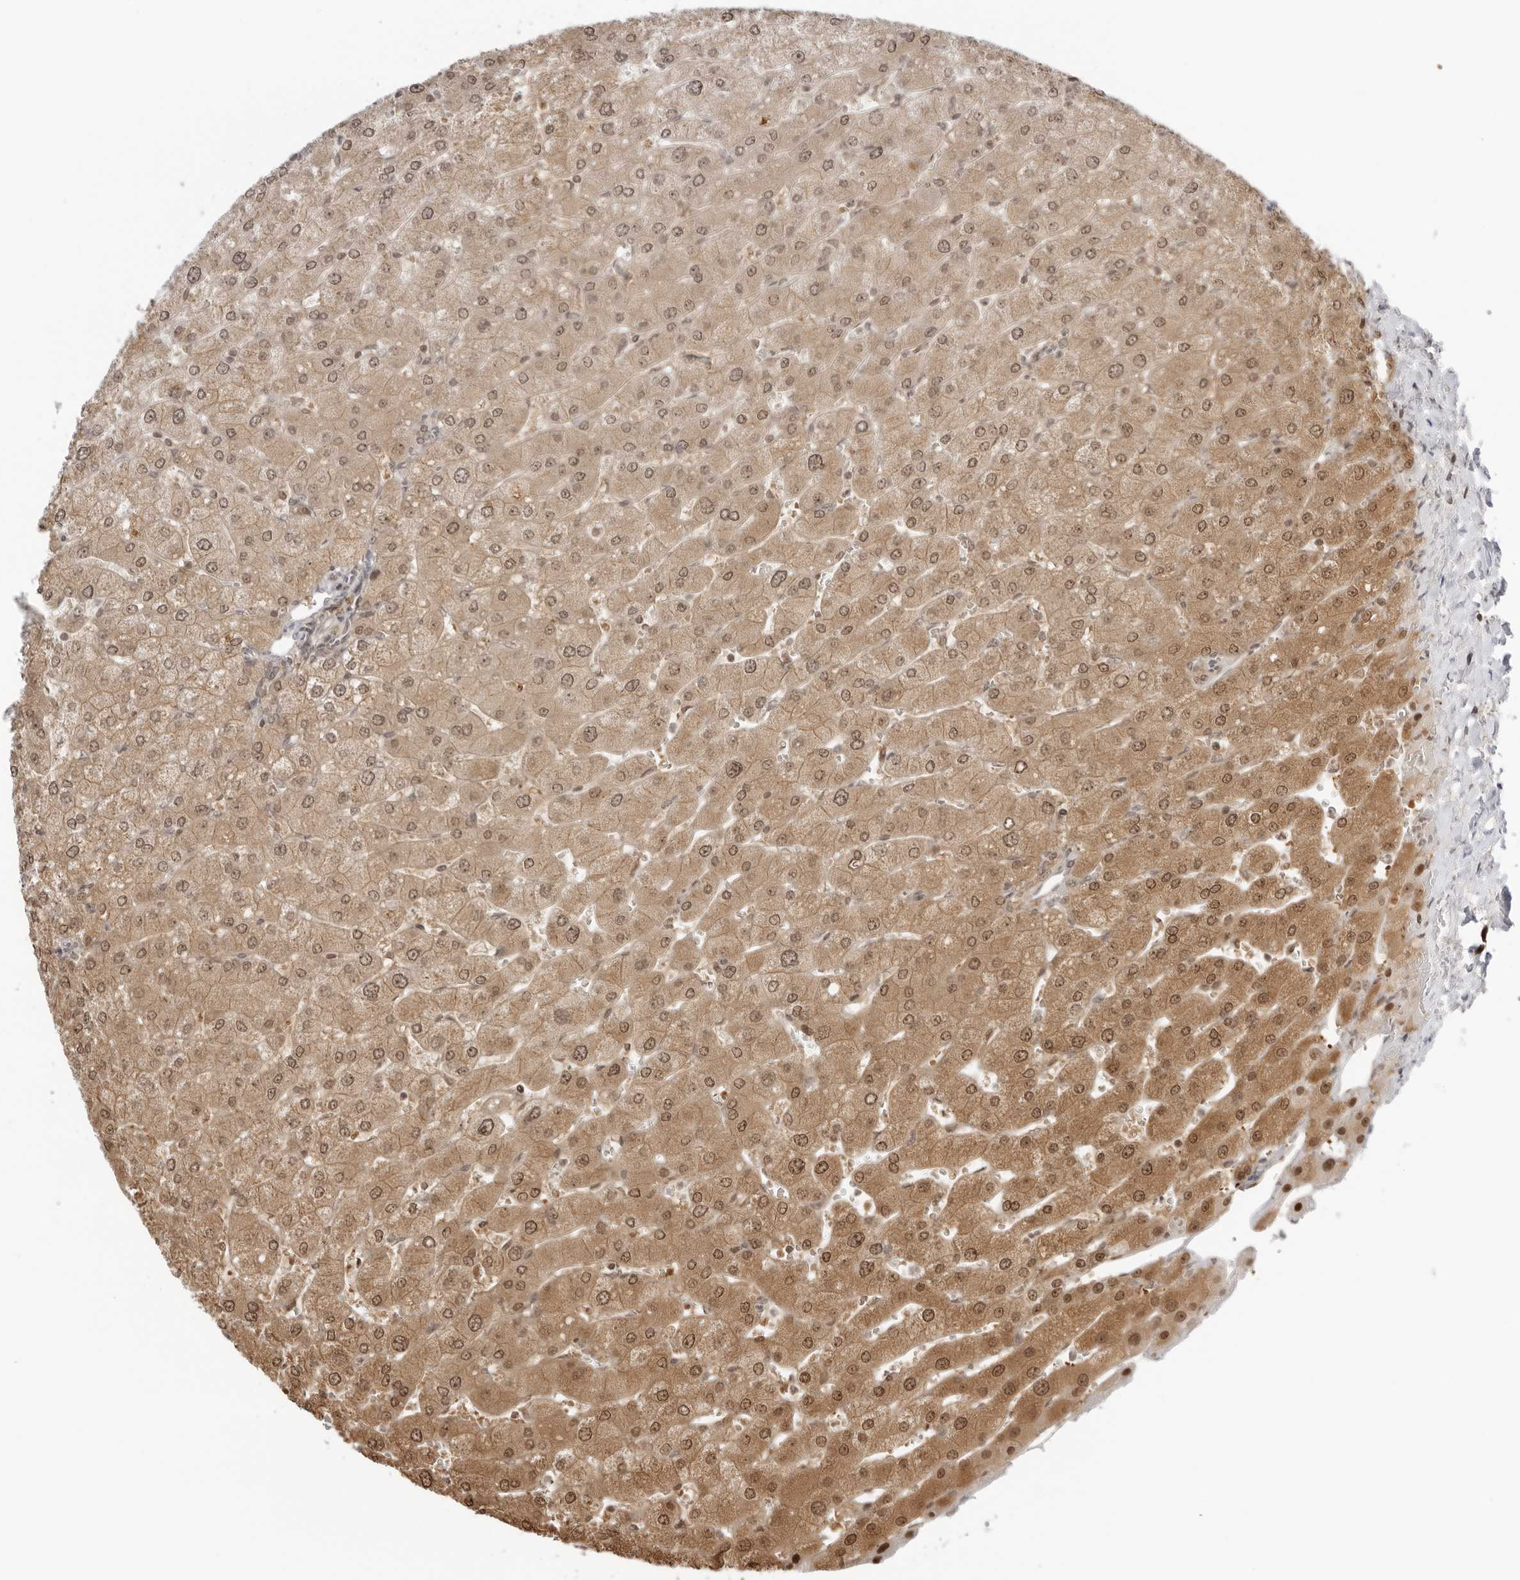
{"staining": {"intensity": "weak", "quantity": "<25%", "location": "cytoplasmic/membranous"}, "tissue": "liver", "cell_type": "Cholangiocytes", "image_type": "normal", "snomed": [{"axis": "morphology", "description": "Normal tissue, NOS"}, {"axis": "topography", "description": "Liver"}], "caption": "This is an IHC photomicrograph of unremarkable liver. There is no positivity in cholangiocytes.", "gene": "RNF146", "patient": {"sex": "male", "age": 55}}